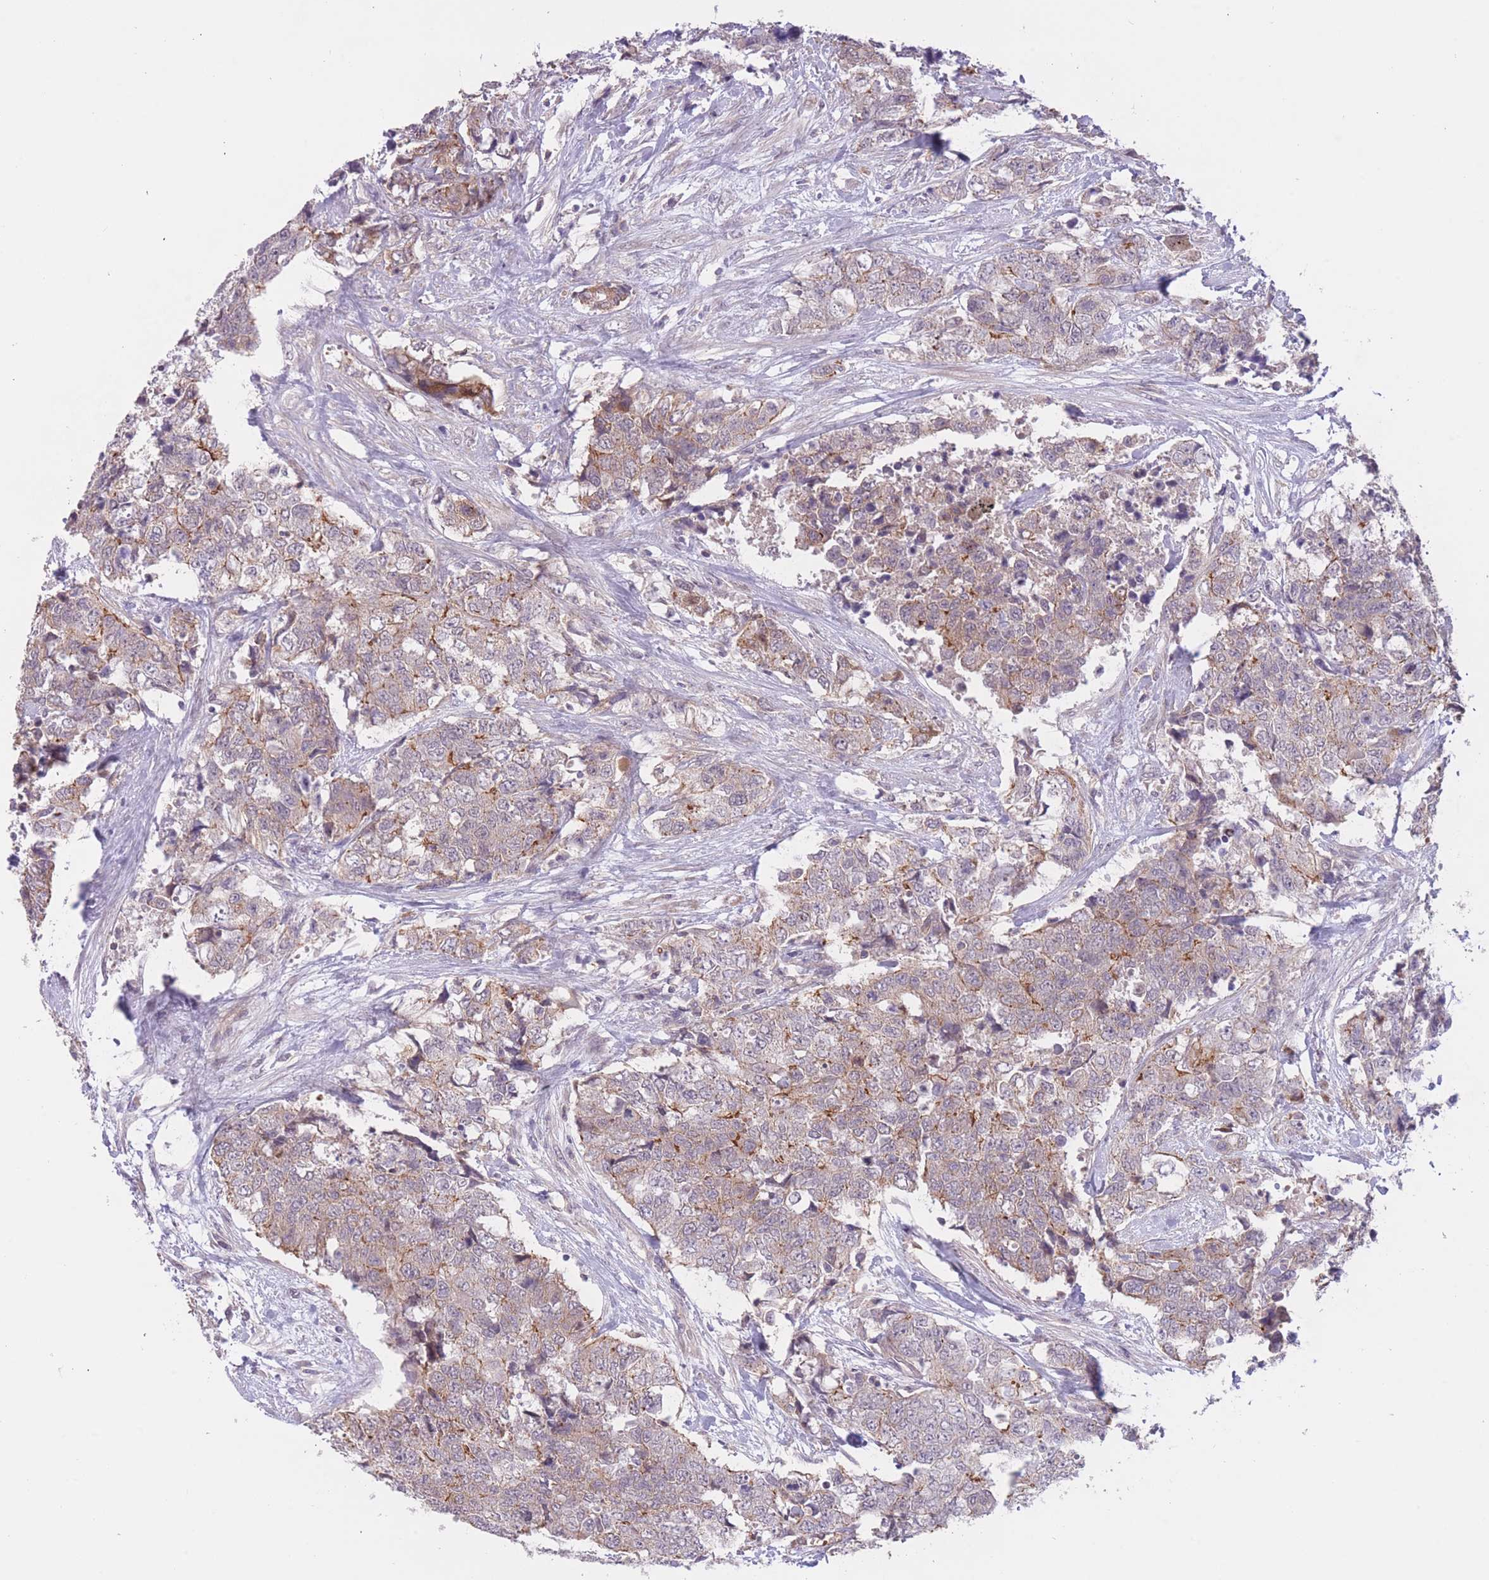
{"staining": {"intensity": "moderate", "quantity": "<25%", "location": "cytoplasmic/membranous"}, "tissue": "urothelial cancer", "cell_type": "Tumor cells", "image_type": "cancer", "snomed": [{"axis": "morphology", "description": "Urothelial carcinoma, High grade"}, {"axis": "topography", "description": "Urinary bladder"}], "caption": "Immunohistochemistry (IHC) image of neoplastic tissue: urothelial cancer stained using IHC displays low levels of moderate protein expression localized specifically in the cytoplasmic/membranous of tumor cells, appearing as a cytoplasmic/membranous brown color.", "gene": "FUT5", "patient": {"sex": "female", "age": 78}}